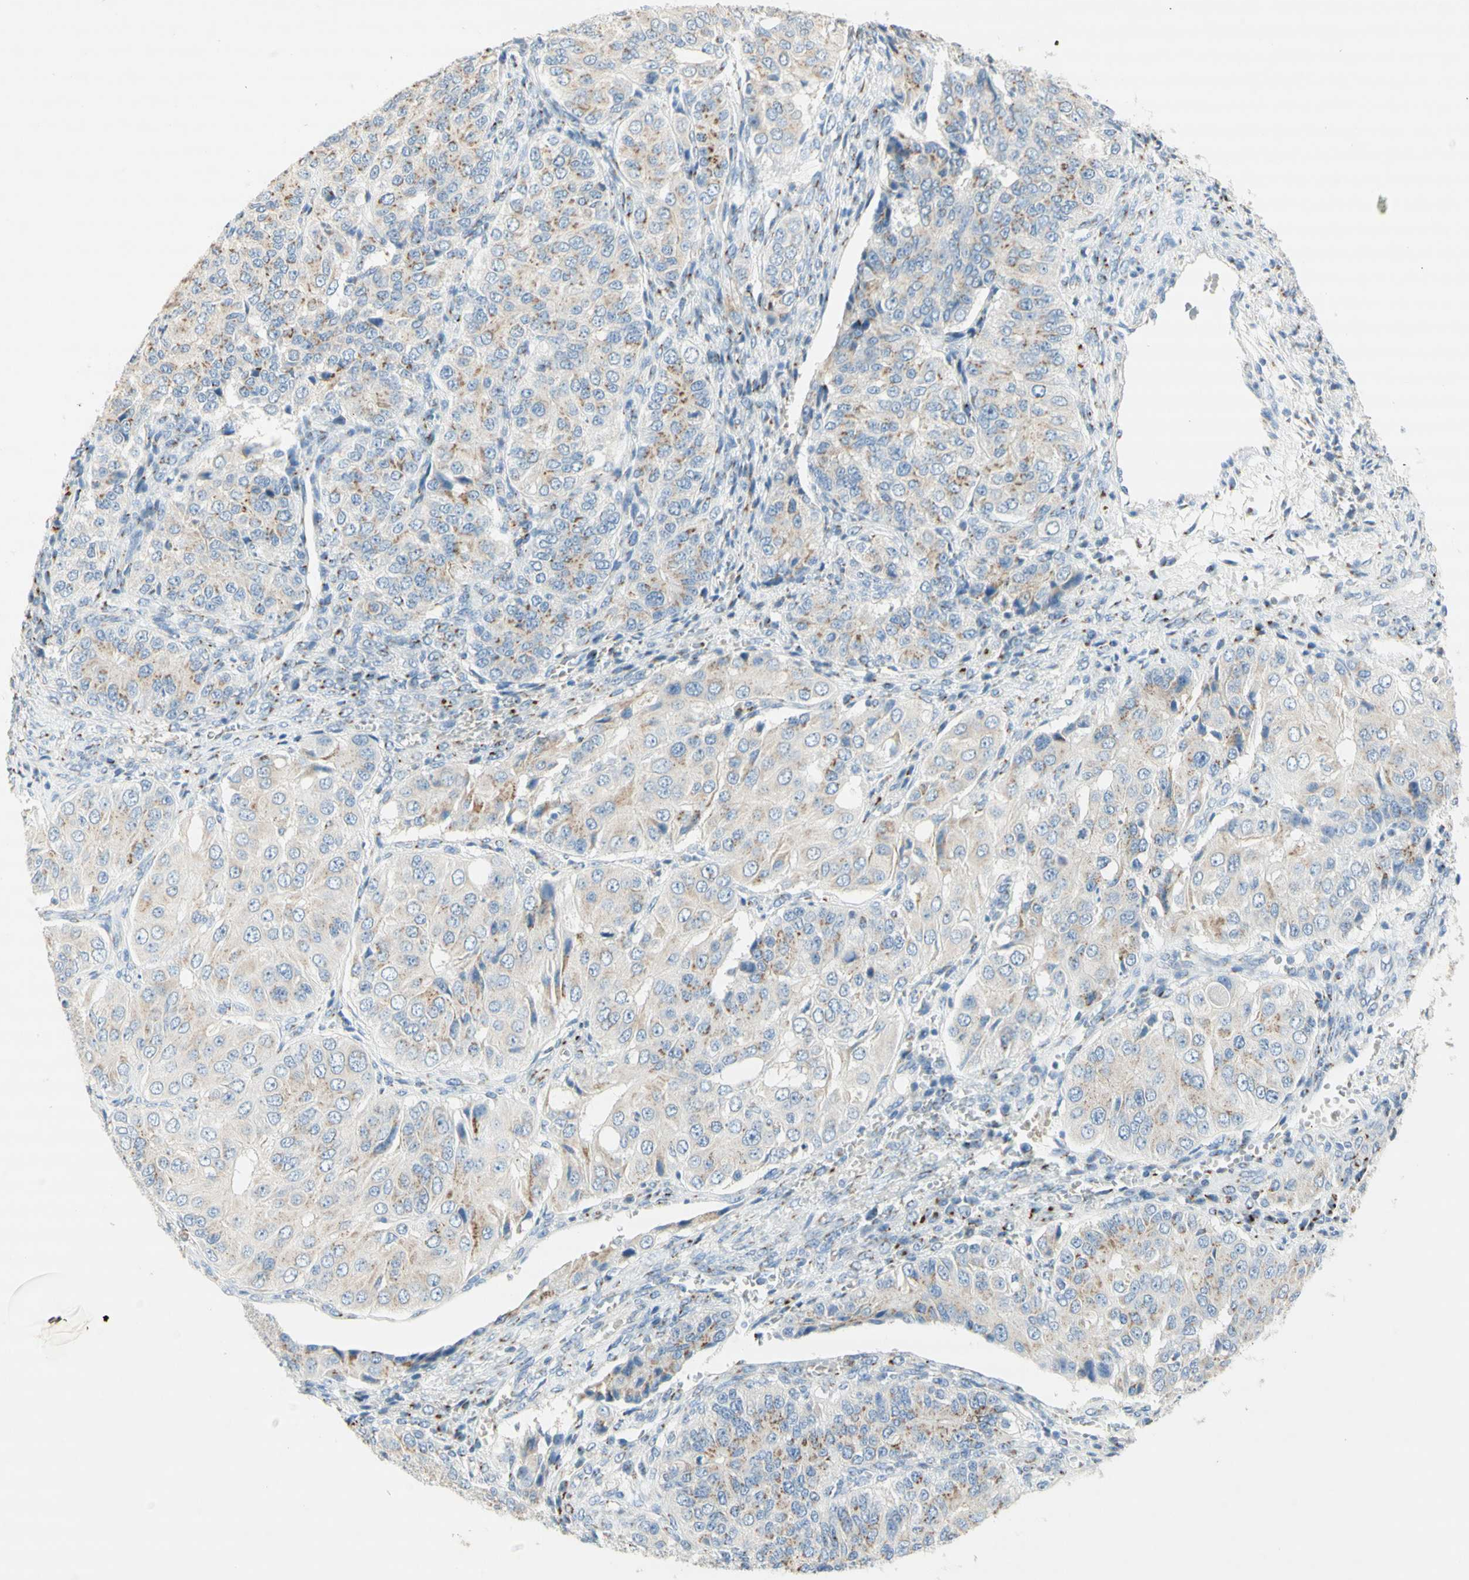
{"staining": {"intensity": "moderate", "quantity": ">75%", "location": "cytoplasmic/membranous"}, "tissue": "ovarian cancer", "cell_type": "Tumor cells", "image_type": "cancer", "snomed": [{"axis": "morphology", "description": "Carcinoma, endometroid"}, {"axis": "topography", "description": "Ovary"}], "caption": "Immunohistochemical staining of human ovarian endometroid carcinoma shows moderate cytoplasmic/membranous protein staining in approximately >75% of tumor cells.", "gene": "MANEA", "patient": {"sex": "female", "age": 51}}